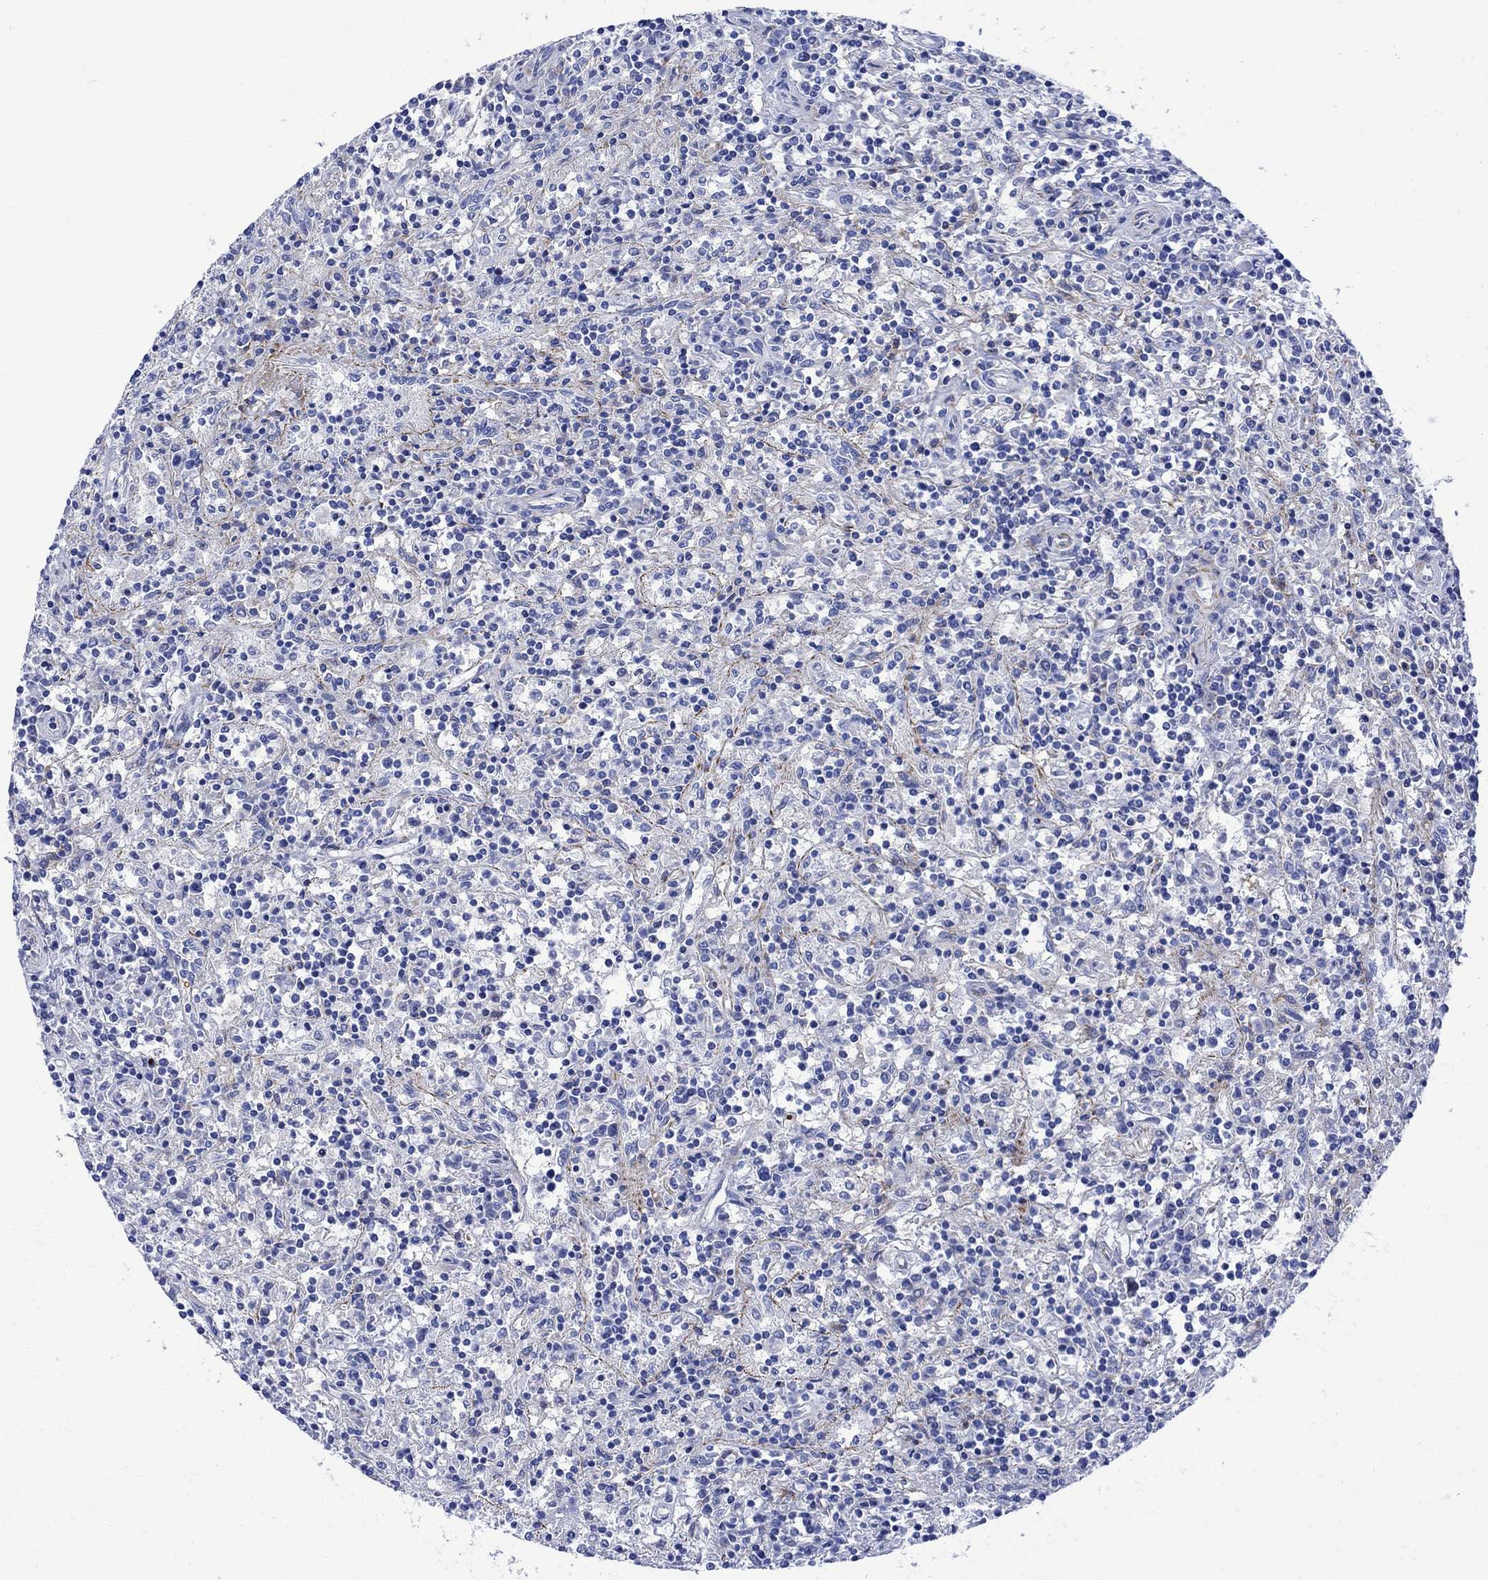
{"staining": {"intensity": "negative", "quantity": "none", "location": "none"}, "tissue": "lymphoma", "cell_type": "Tumor cells", "image_type": "cancer", "snomed": [{"axis": "morphology", "description": "Malignant lymphoma, non-Hodgkin's type, Low grade"}, {"axis": "topography", "description": "Spleen"}], "caption": "This is an immunohistochemistry micrograph of lymphoma. There is no staining in tumor cells.", "gene": "PARVB", "patient": {"sex": "male", "age": 62}}